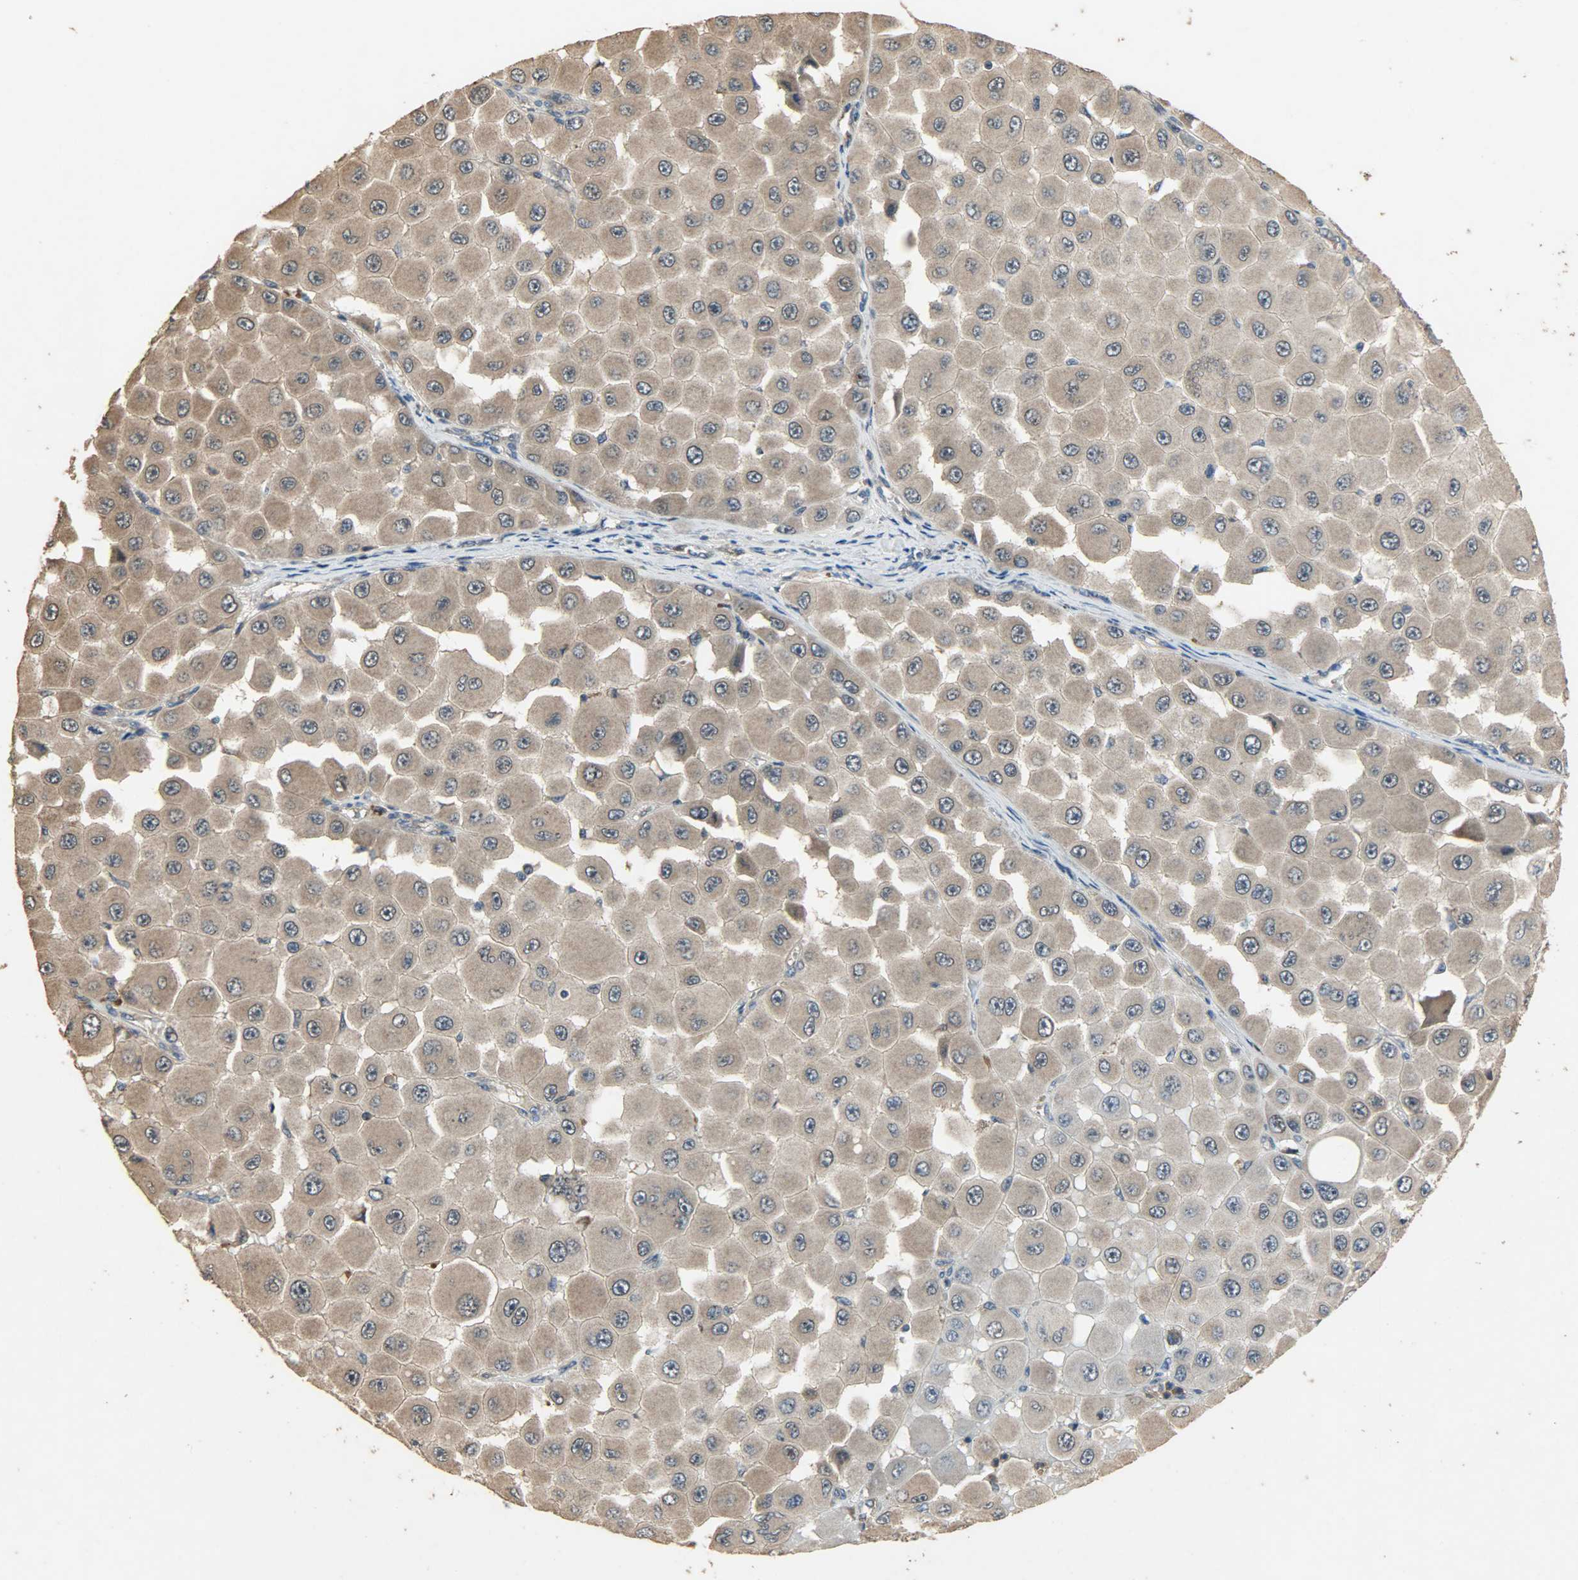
{"staining": {"intensity": "moderate", "quantity": ">75%", "location": "cytoplasmic/membranous"}, "tissue": "melanoma", "cell_type": "Tumor cells", "image_type": "cancer", "snomed": [{"axis": "morphology", "description": "Malignant melanoma, NOS"}, {"axis": "topography", "description": "Skin"}], "caption": "Brown immunohistochemical staining in malignant melanoma exhibits moderate cytoplasmic/membranous positivity in about >75% of tumor cells.", "gene": "CDKN2C", "patient": {"sex": "female", "age": 81}}